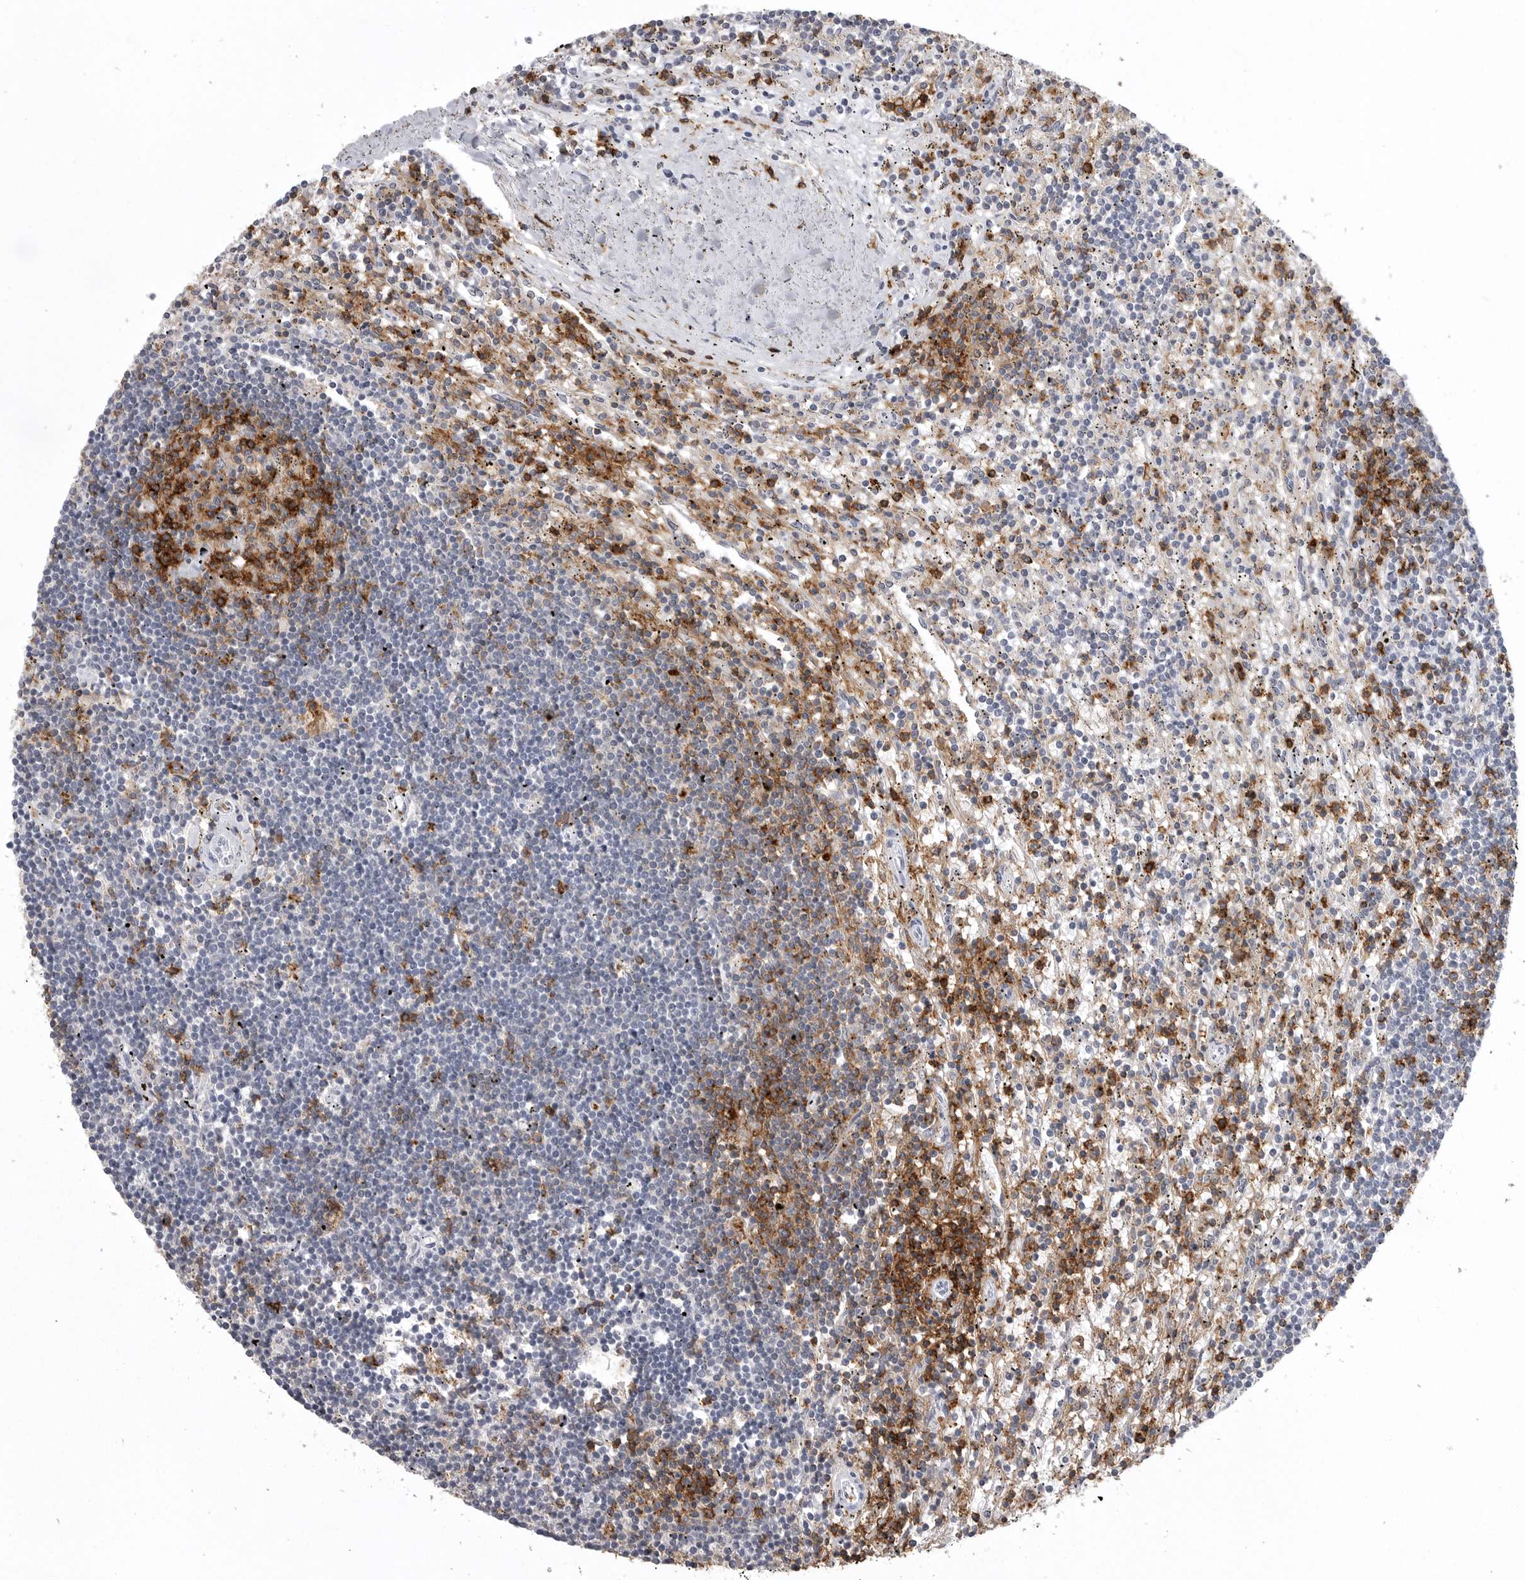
{"staining": {"intensity": "negative", "quantity": "none", "location": "nuclear"}, "tissue": "lymphoma", "cell_type": "Tumor cells", "image_type": "cancer", "snomed": [{"axis": "morphology", "description": "Malignant lymphoma, non-Hodgkin's type, Low grade"}, {"axis": "topography", "description": "Spleen"}], "caption": "The image reveals no staining of tumor cells in malignant lymphoma, non-Hodgkin's type (low-grade).", "gene": "ITGAL", "patient": {"sex": "male", "age": 76}}